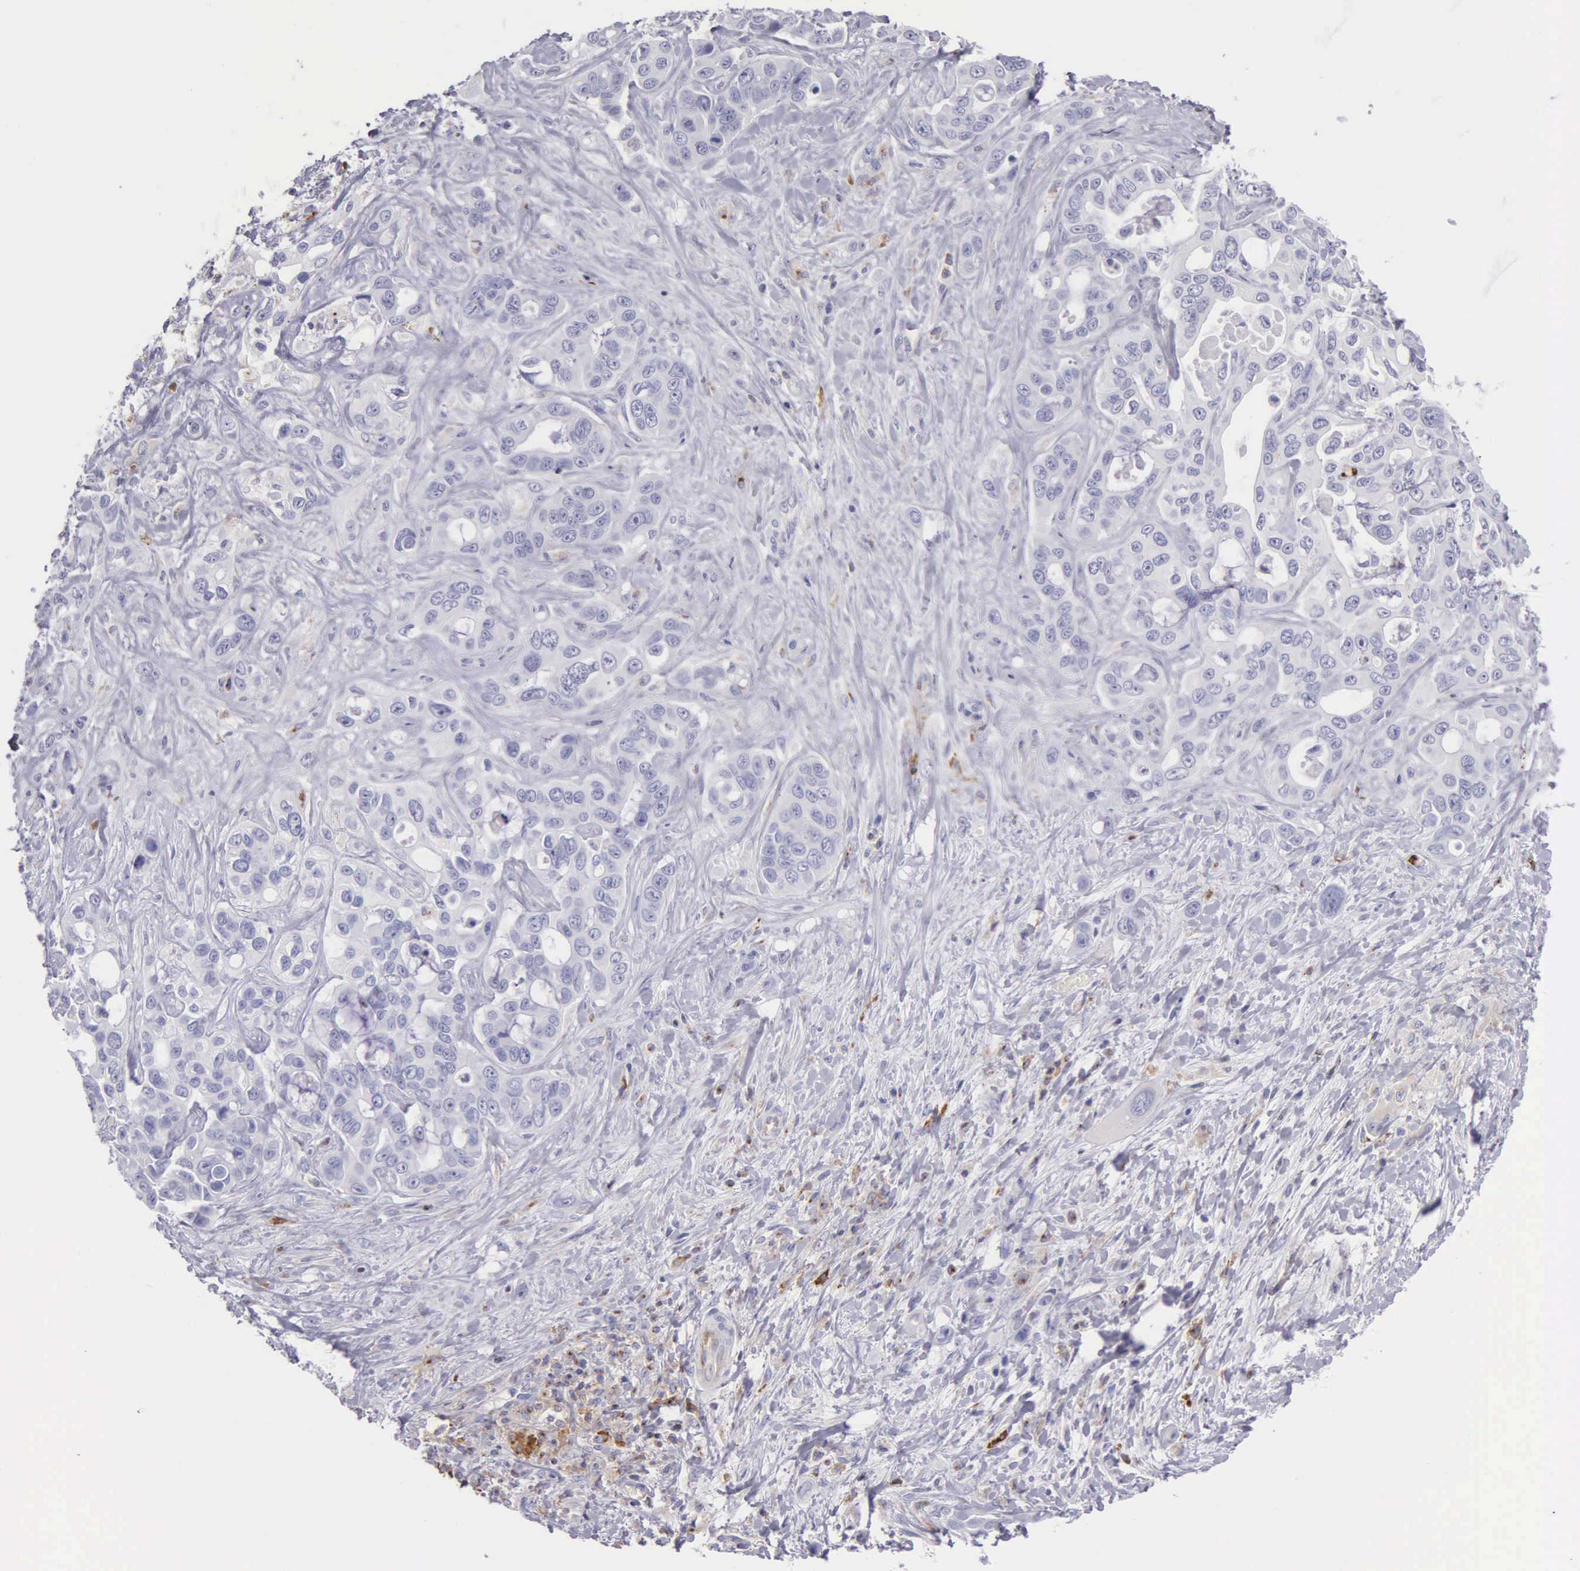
{"staining": {"intensity": "negative", "quantity": "none", "location": "none"}, "tissue": "liver cancer", "cell_type": "Tumor cells", "image_type": "cancer", "snomed": [{"axis": "morphology", "description": "Cholangiocarcinoma"}, {"axis": "topography", "description": "Liver"}], "caption": "Tumor cells are negative for protein expression in human cholangiocarcinoma (liver).", "gene": "SRGN", "patient": {"sex": "female", "age": 79}}